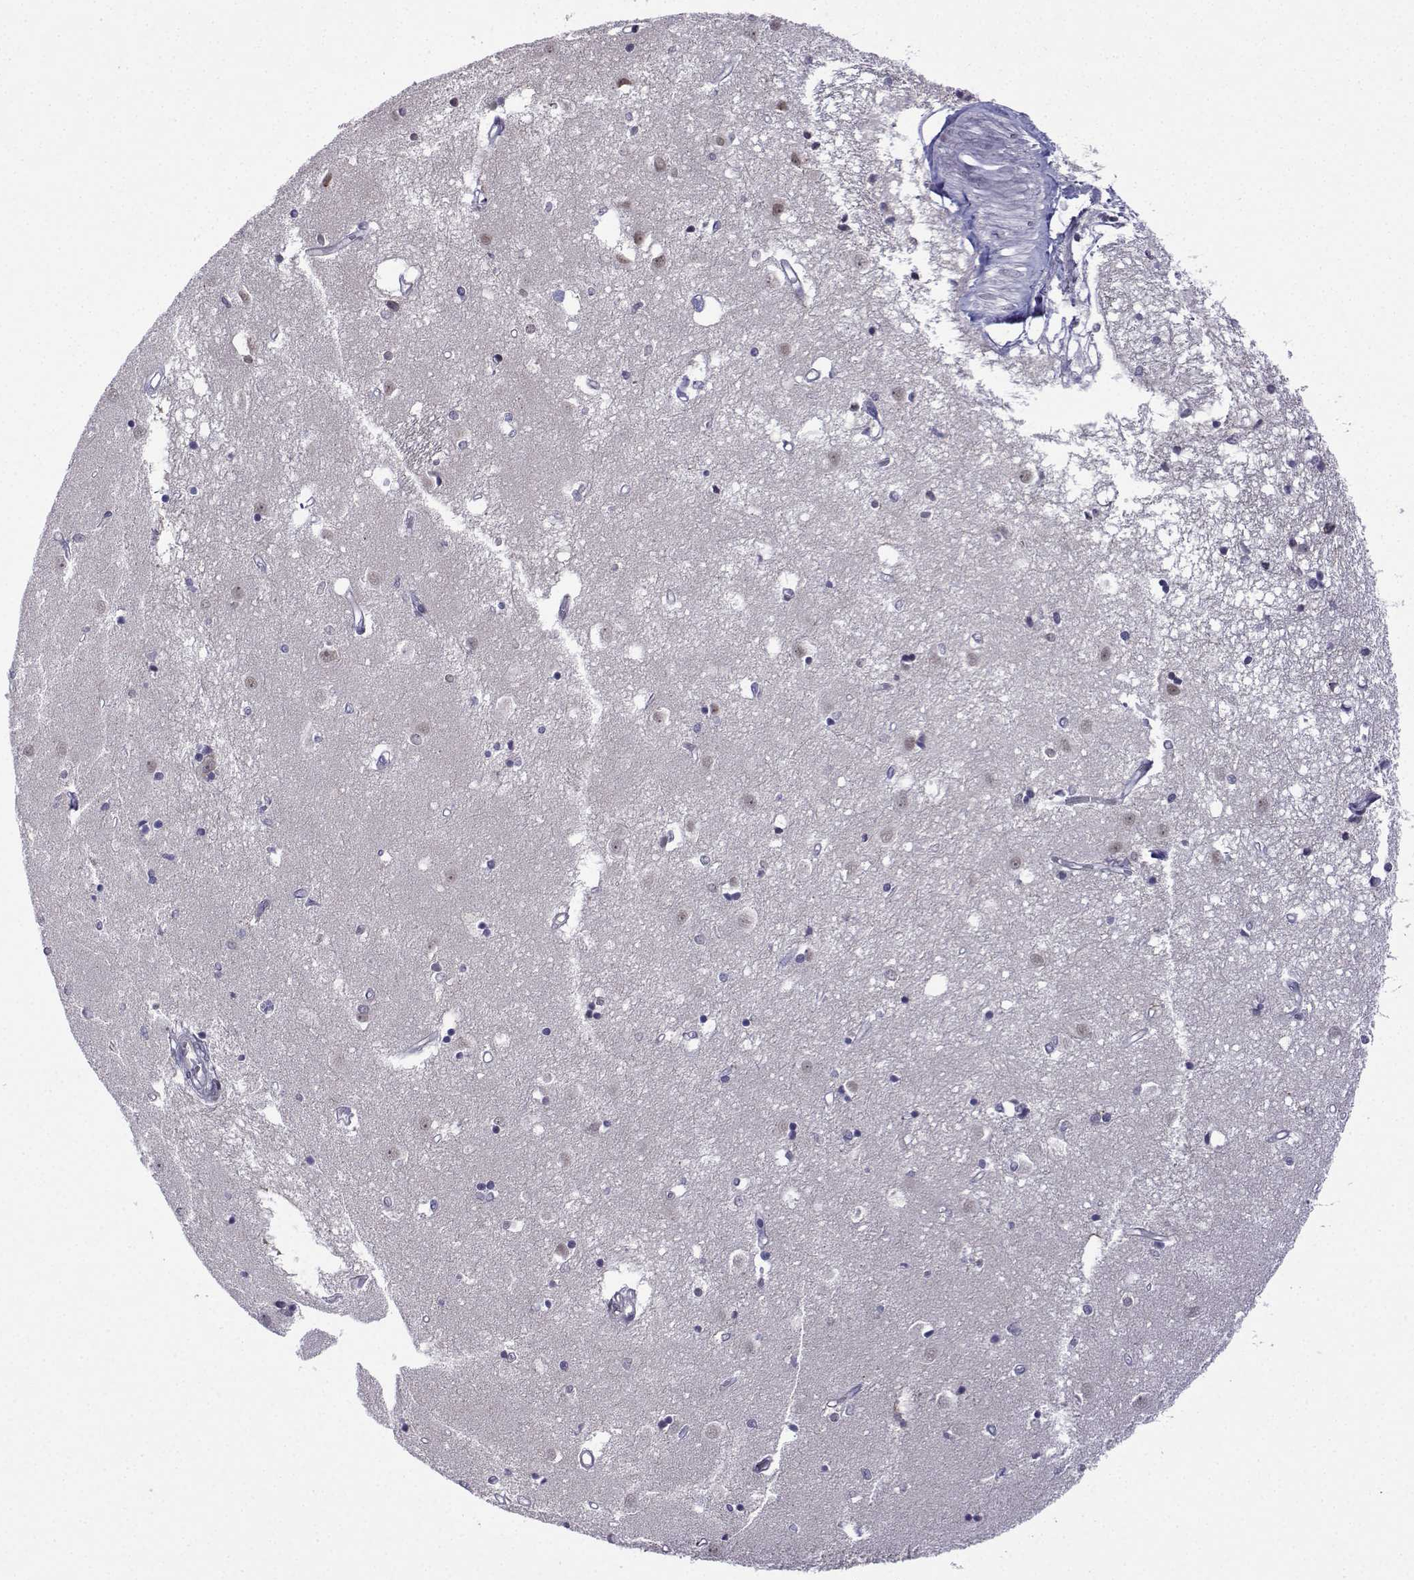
{"staining": {"intensity": "negative", "quantity": "none", "location": "none"}, "tissue": "caudate", "cell_type": "Glial cells", "image_type": "normal", "snomed": [{"axis": "morphology", "description": "Normal tissue, NOS"}, {"axis": "topography", "description": "Lateral ventricle wall"}], "caption": "Histopathology image shows no protein positivity in glial cells of benign caudate. (DAB IHC with hematoxylin counter stain).", "gene": "FGF3", "patient": {"sex": "male", "age": 54}}